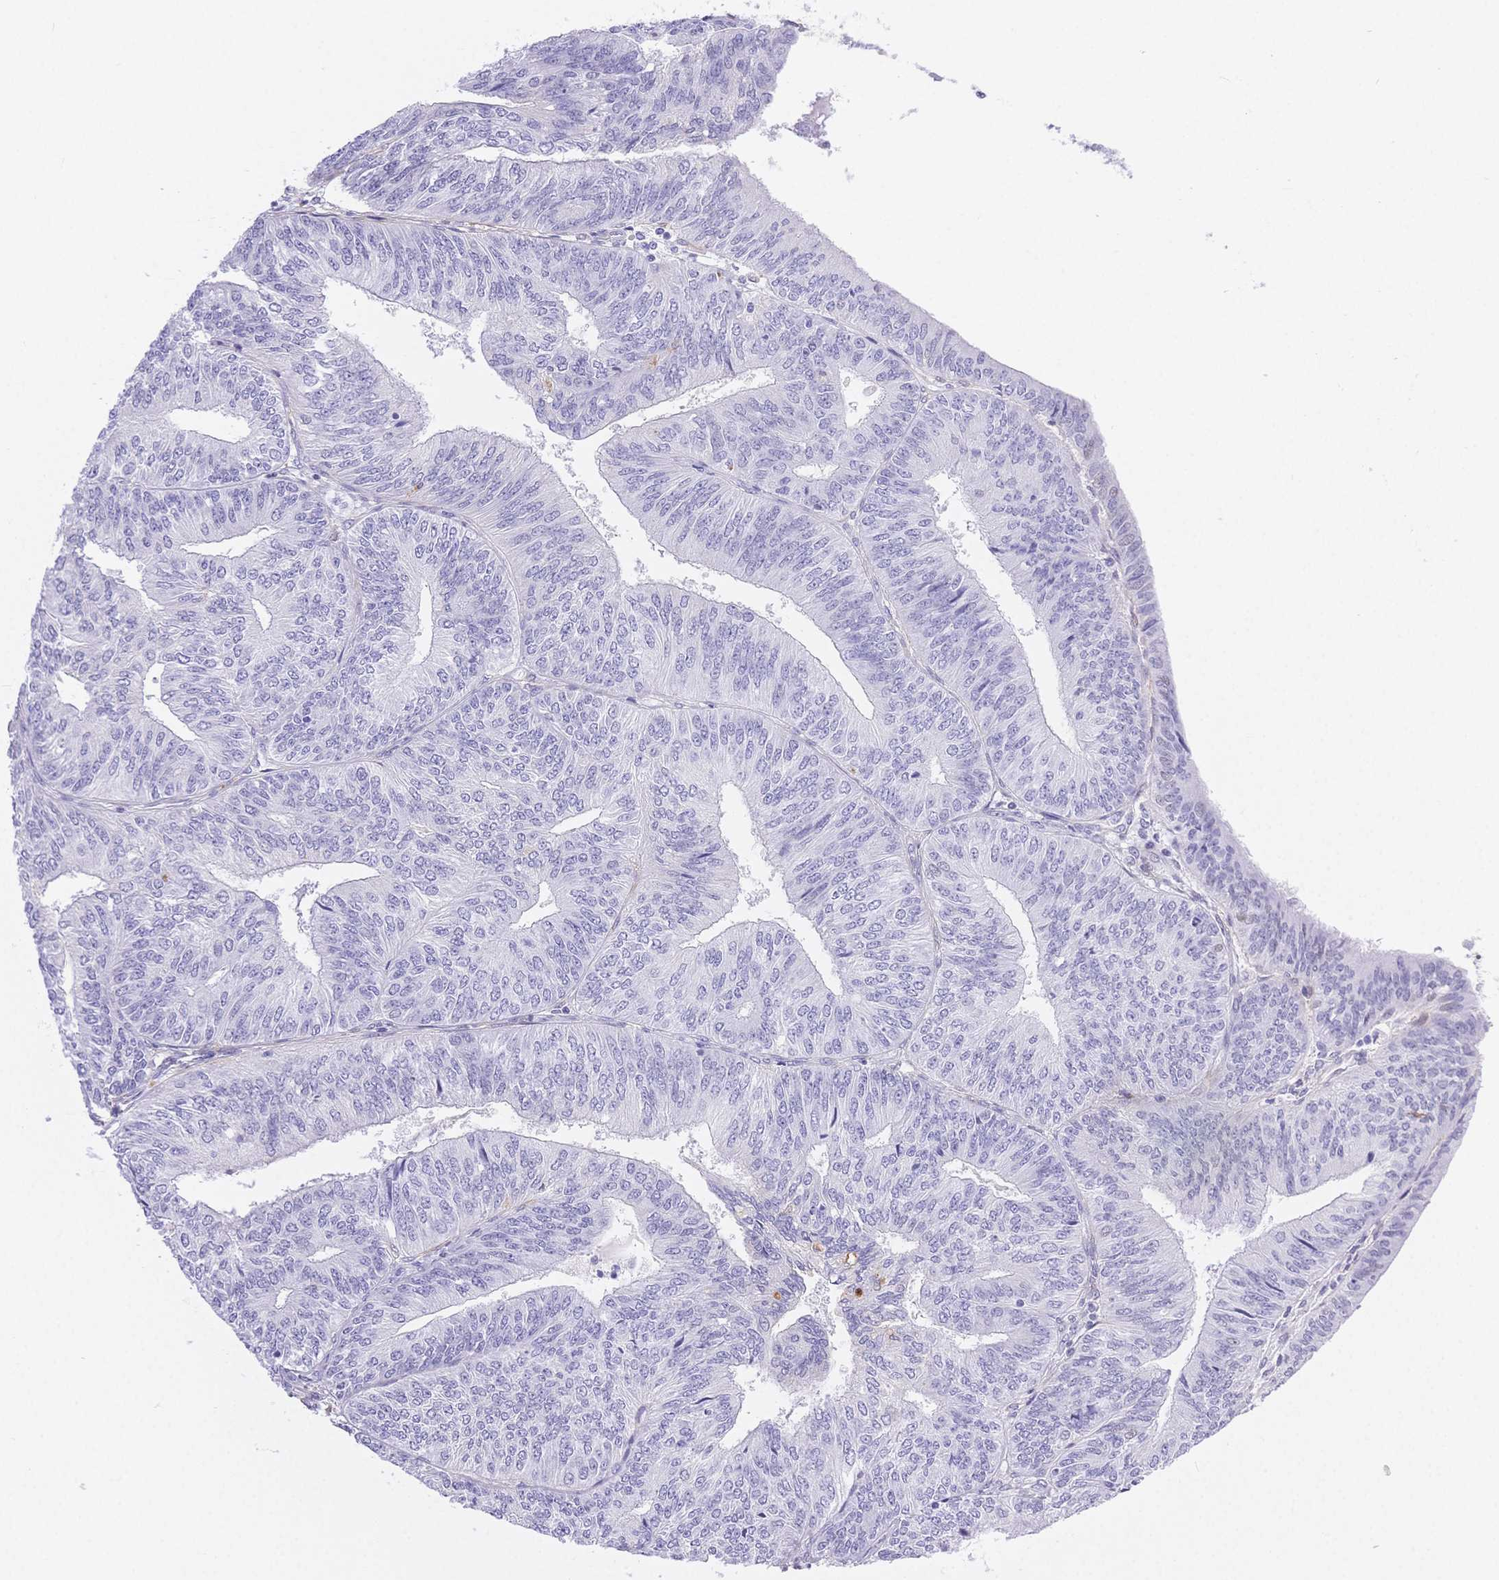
{"staining": {"intensity": "negative", "quantity": "none", "location": "none"}, "tissue": "endometrial cancer", "cell_type": "Tumor cells", "image_type": "cancer", "snomed": [{"axis": "morphology", "description": "Adenocarcinoma, NOS"}, {"axis": "topography", "description": "Endometrium"}], "caption": "The photomicrograph demonstrates no staining of tumor cells in adenocarcinoma (endometrial).", "gene": "PDZD2", "patient": {"sex": "female", "age": 58}}